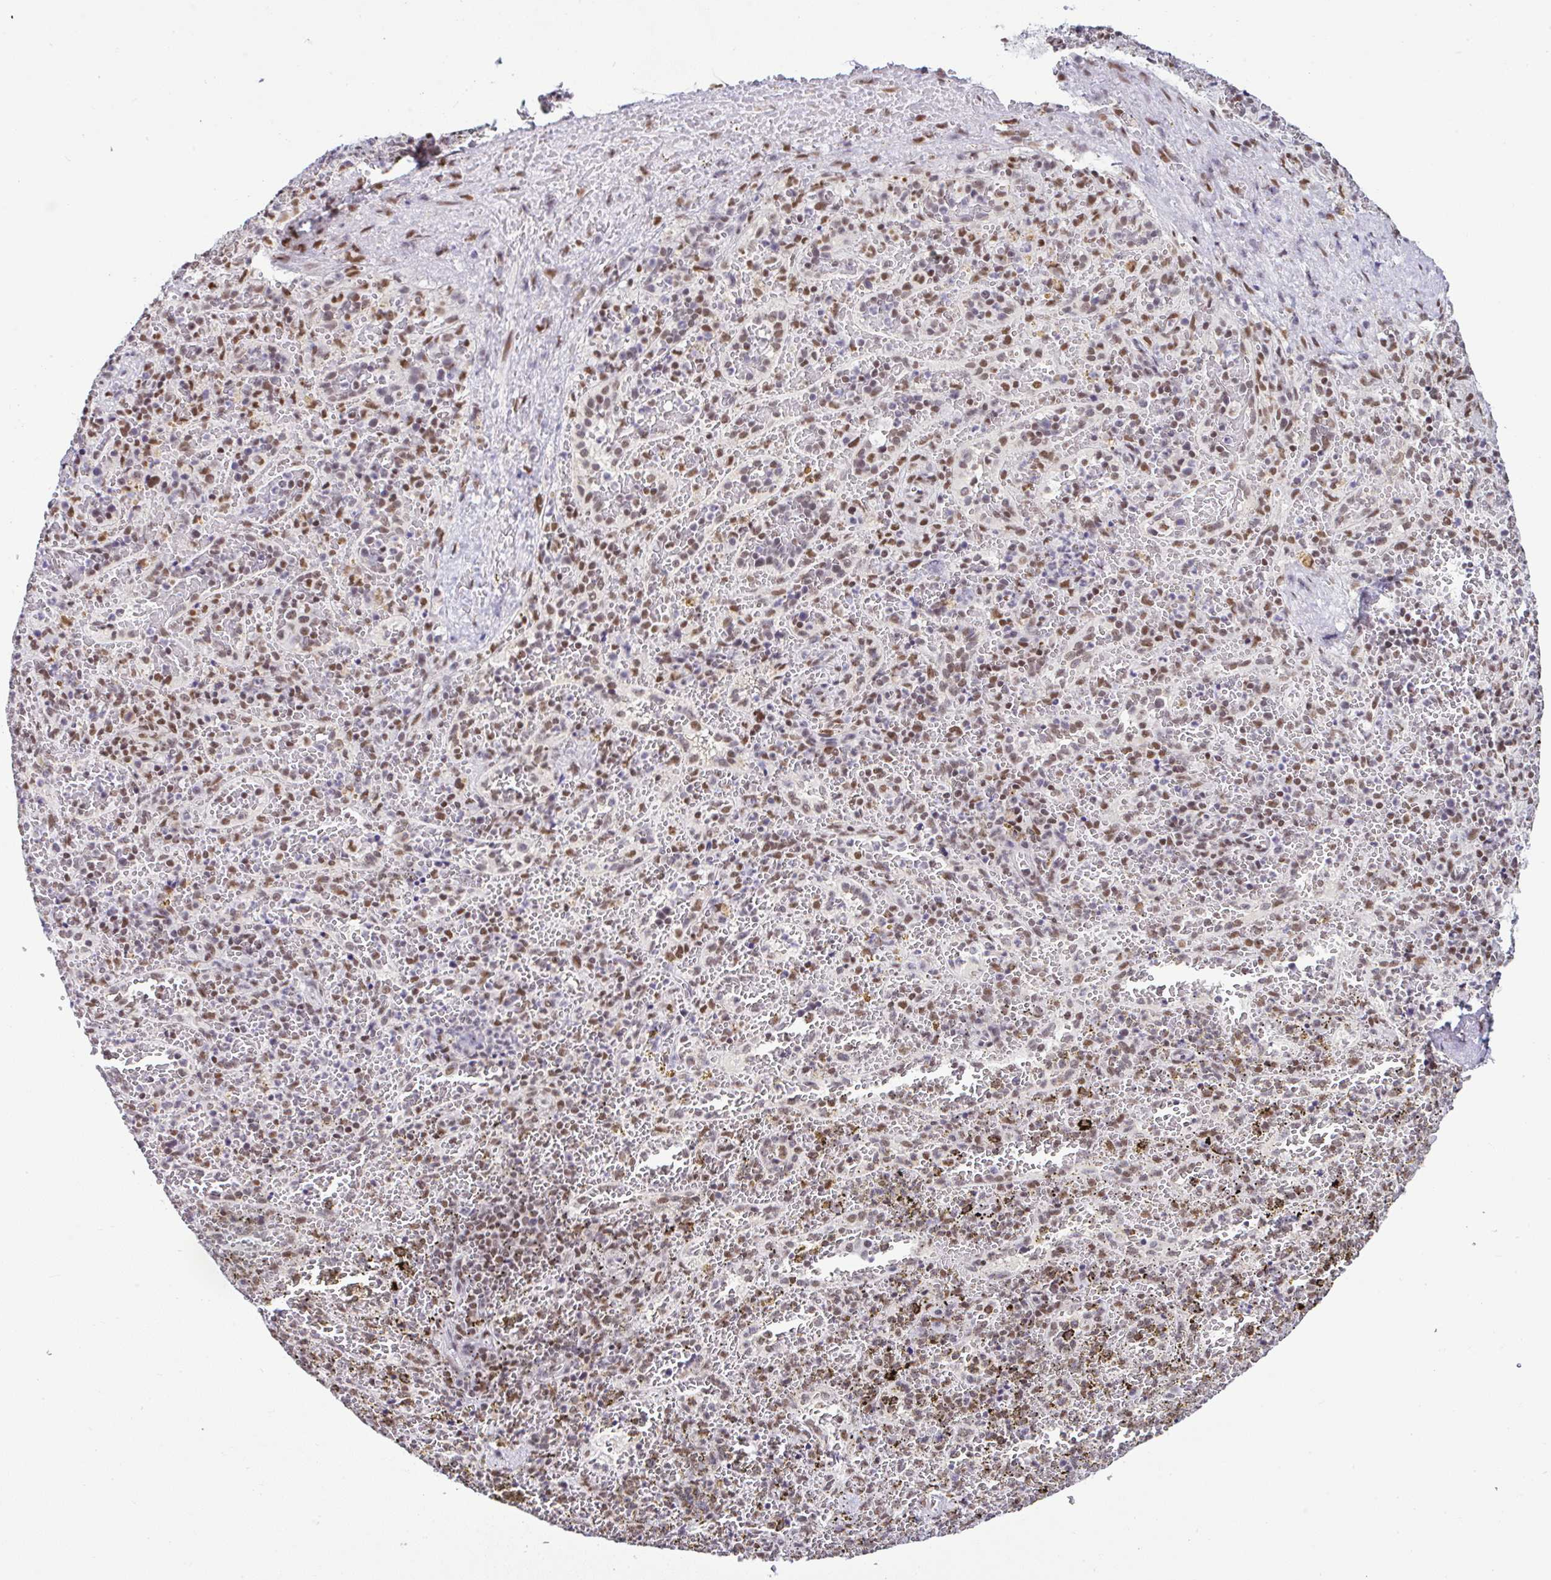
{"staining": {"intensity": "moderate", "quantity": "25%-75%", "location": "nuclear"}, "tissue": "spleen", "cell_type": "Cells in red pulp", "image_type": "normal", "snomed": [{"axis": "morphology", "description": "Normal tissue, NOS"}, {"axis": "topography", "description": "Spleen"}], "caption": "High-power microscopy captured an IHC micrograph of unremarkable spleen, revealing moderate nuclear staining in about 25%-75% of cells in red pulp.", "gene": "DR1", "patient": {"sex": "female", "age": 50}}